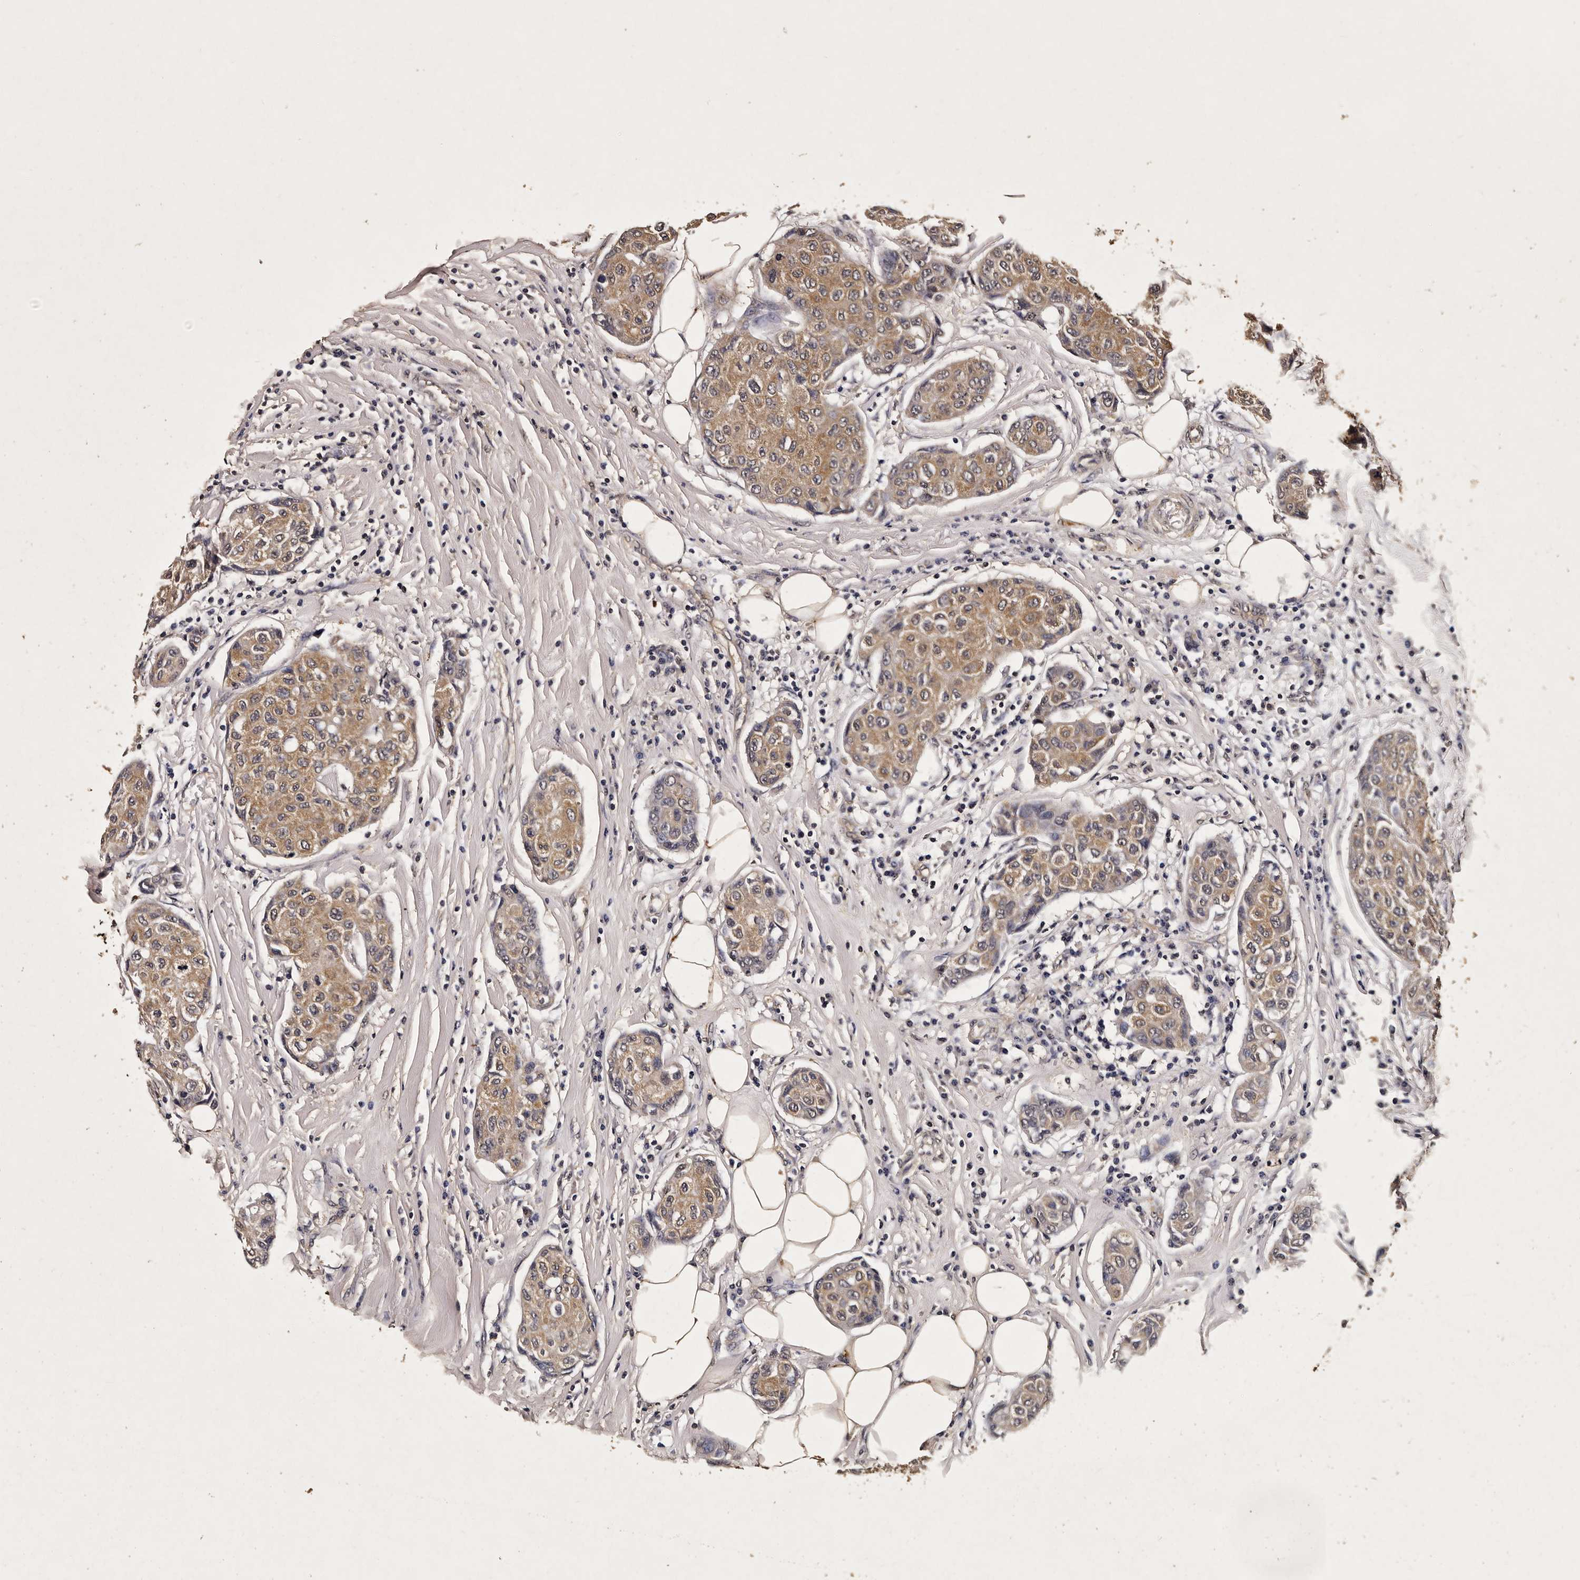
{"staining": {"intensity": "moderate", "quantity": ">75%", "location": "cytoplasmic/membranous"}, "tissue": "breast cancer", "cell_type": "Tumor cells", "image_type": "cancer", "snomed": [{"axis": "morphology", "description": "Duct carcinoma"}, {"axis": "topography", "description": "Breast"}], "caption": "Moderate cytoplasmic/membranous staining is identified in approximately >75% of tumor cells in breast cancer (invasive ductal carcinoma).", "gene": "PARS2", "patient": {"sex": "female", "age": 80}}